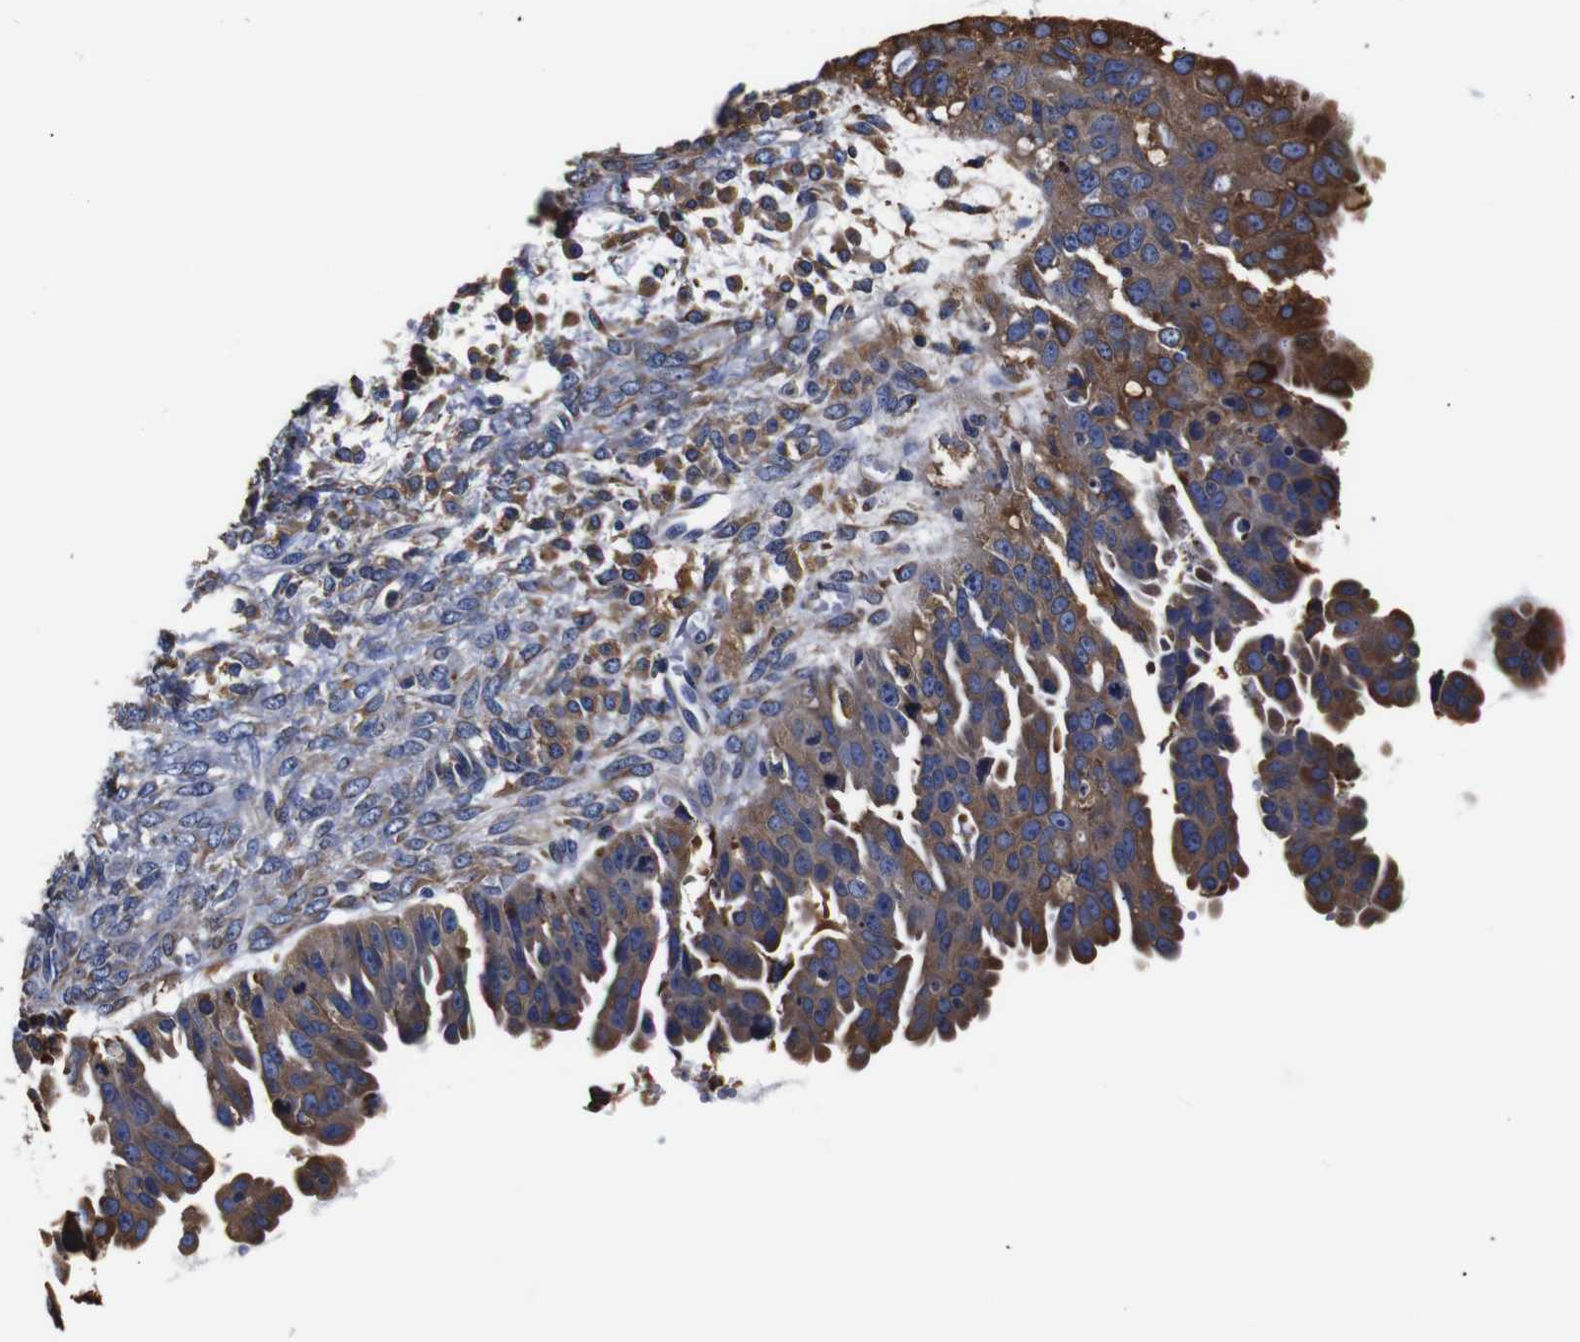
{"staining": {"intensity": "moderate", "quantity": "<25%", "location": "cytoplasmic/membranous"}, "tissue": "ovarian cancer", "cell_type": "Tumor cells", "image_type": "cancer", "snomed": [{"axis": "morphology", "description": "Cystadenocarcinoma, serous, NOS"}, {"axis": "topography", "description": "Ovary"}], "caption": "Brown immunohistochemical staining in ovarian cancer (serous cystadenocarcinoma) demonstrates moderate cytoplasmic/membranous positivity in approximately <25% of tumor cells.", "gene": "PPIB", "patient": {"sex": "female", "age": 58}}